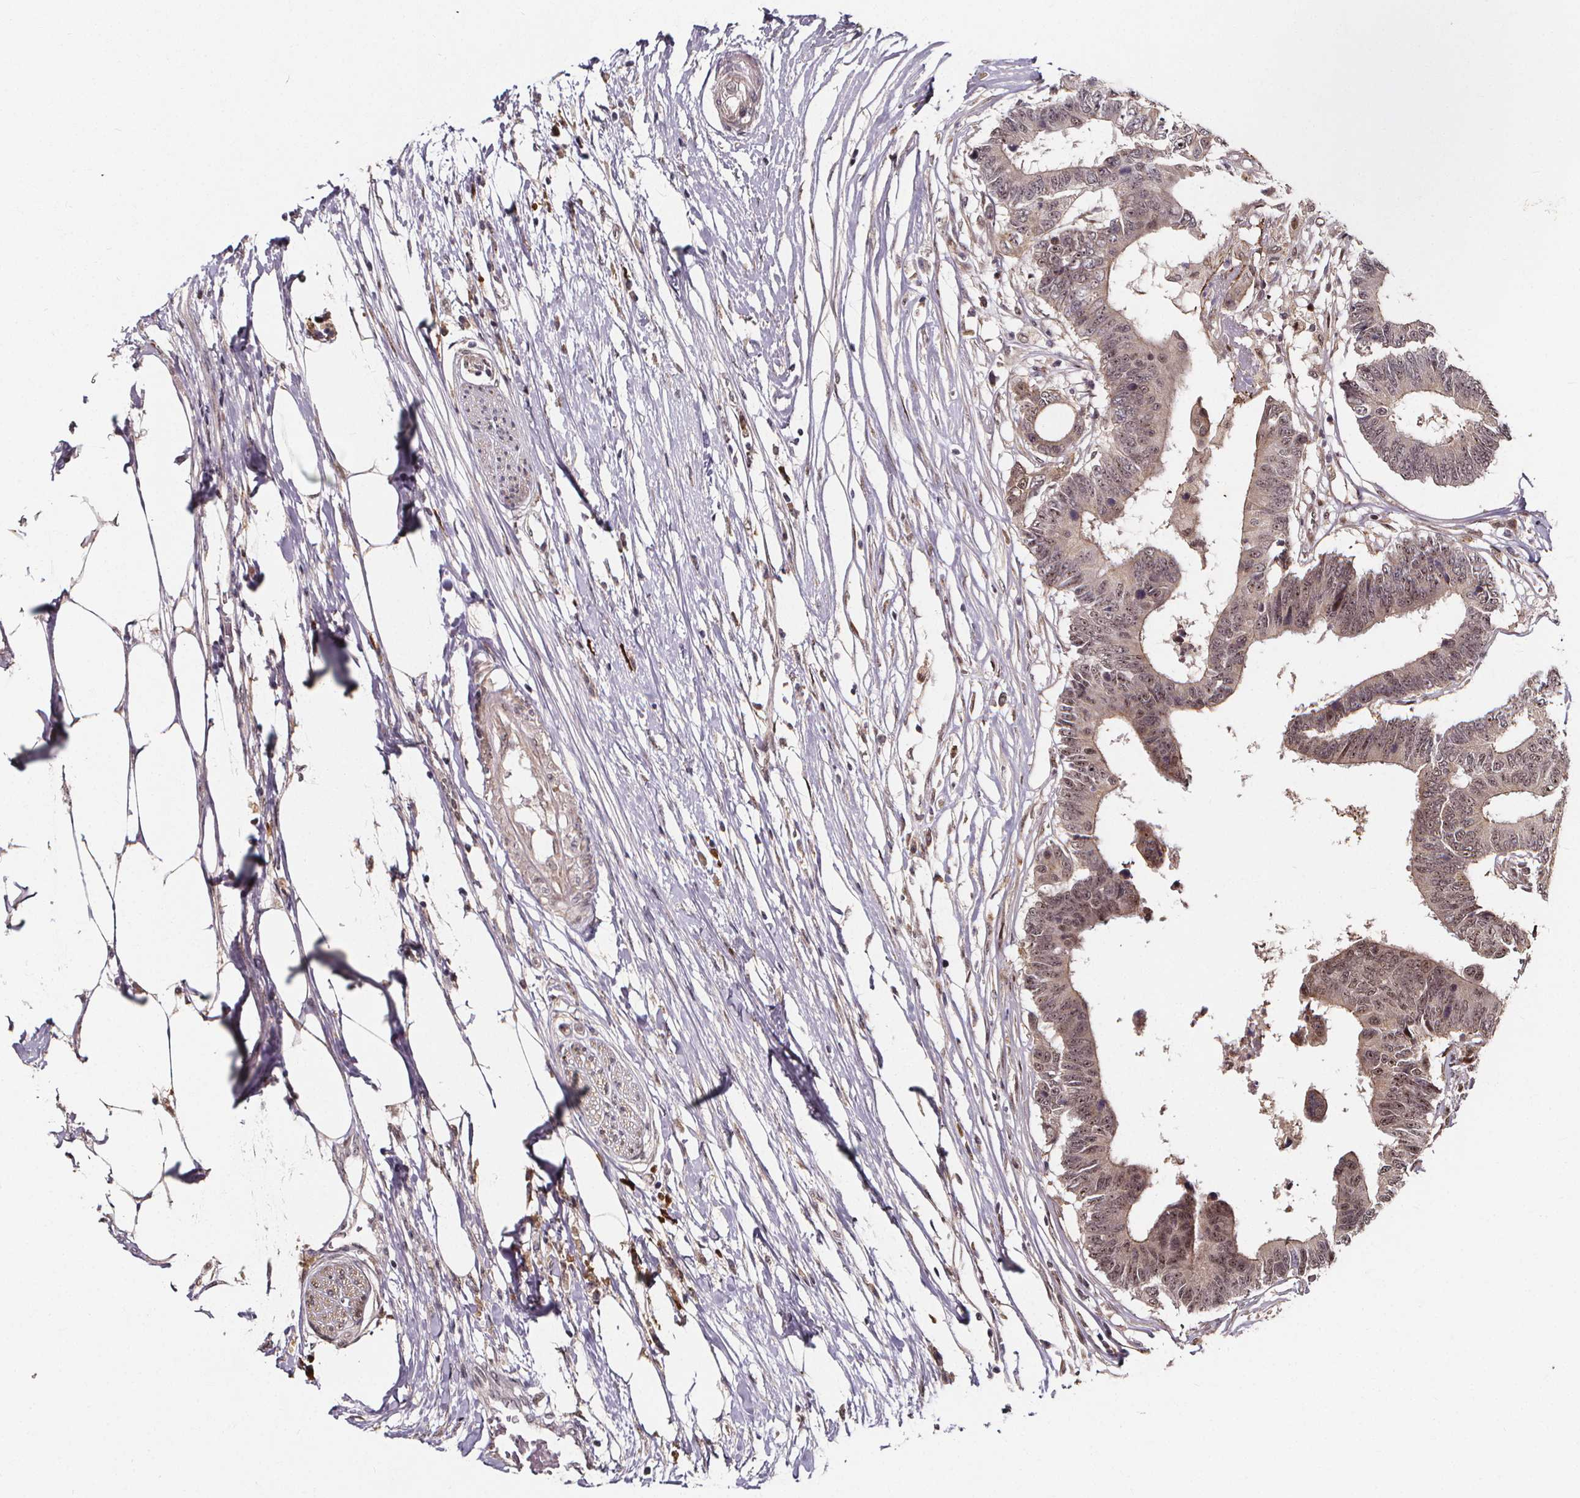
{"staining": {"intensity": "weak", "quantity": "25%-75%", "location": "cytoplasmic/membranous,nuclear"}, "tissue": "colorectal cancer", "cell_type": "Tumor cells", "image_type": "cancer", "snomed": [{"axis": "morphology", "description": "Adenocarcinoma, NOS"}, {"axis": "topography", "description": "Colon"}], "caption": "Immunohistochemistry (IHC) histopathology image of colorectal adenocarcinoma stained for a protein (brown), which reveals low levels of weak cytoplasmic/membranous and nuclear positivity in about 25%-75% of tumor cells.", "gene": "DDIT3", "patient": {"sex": "female", "age": 48}}